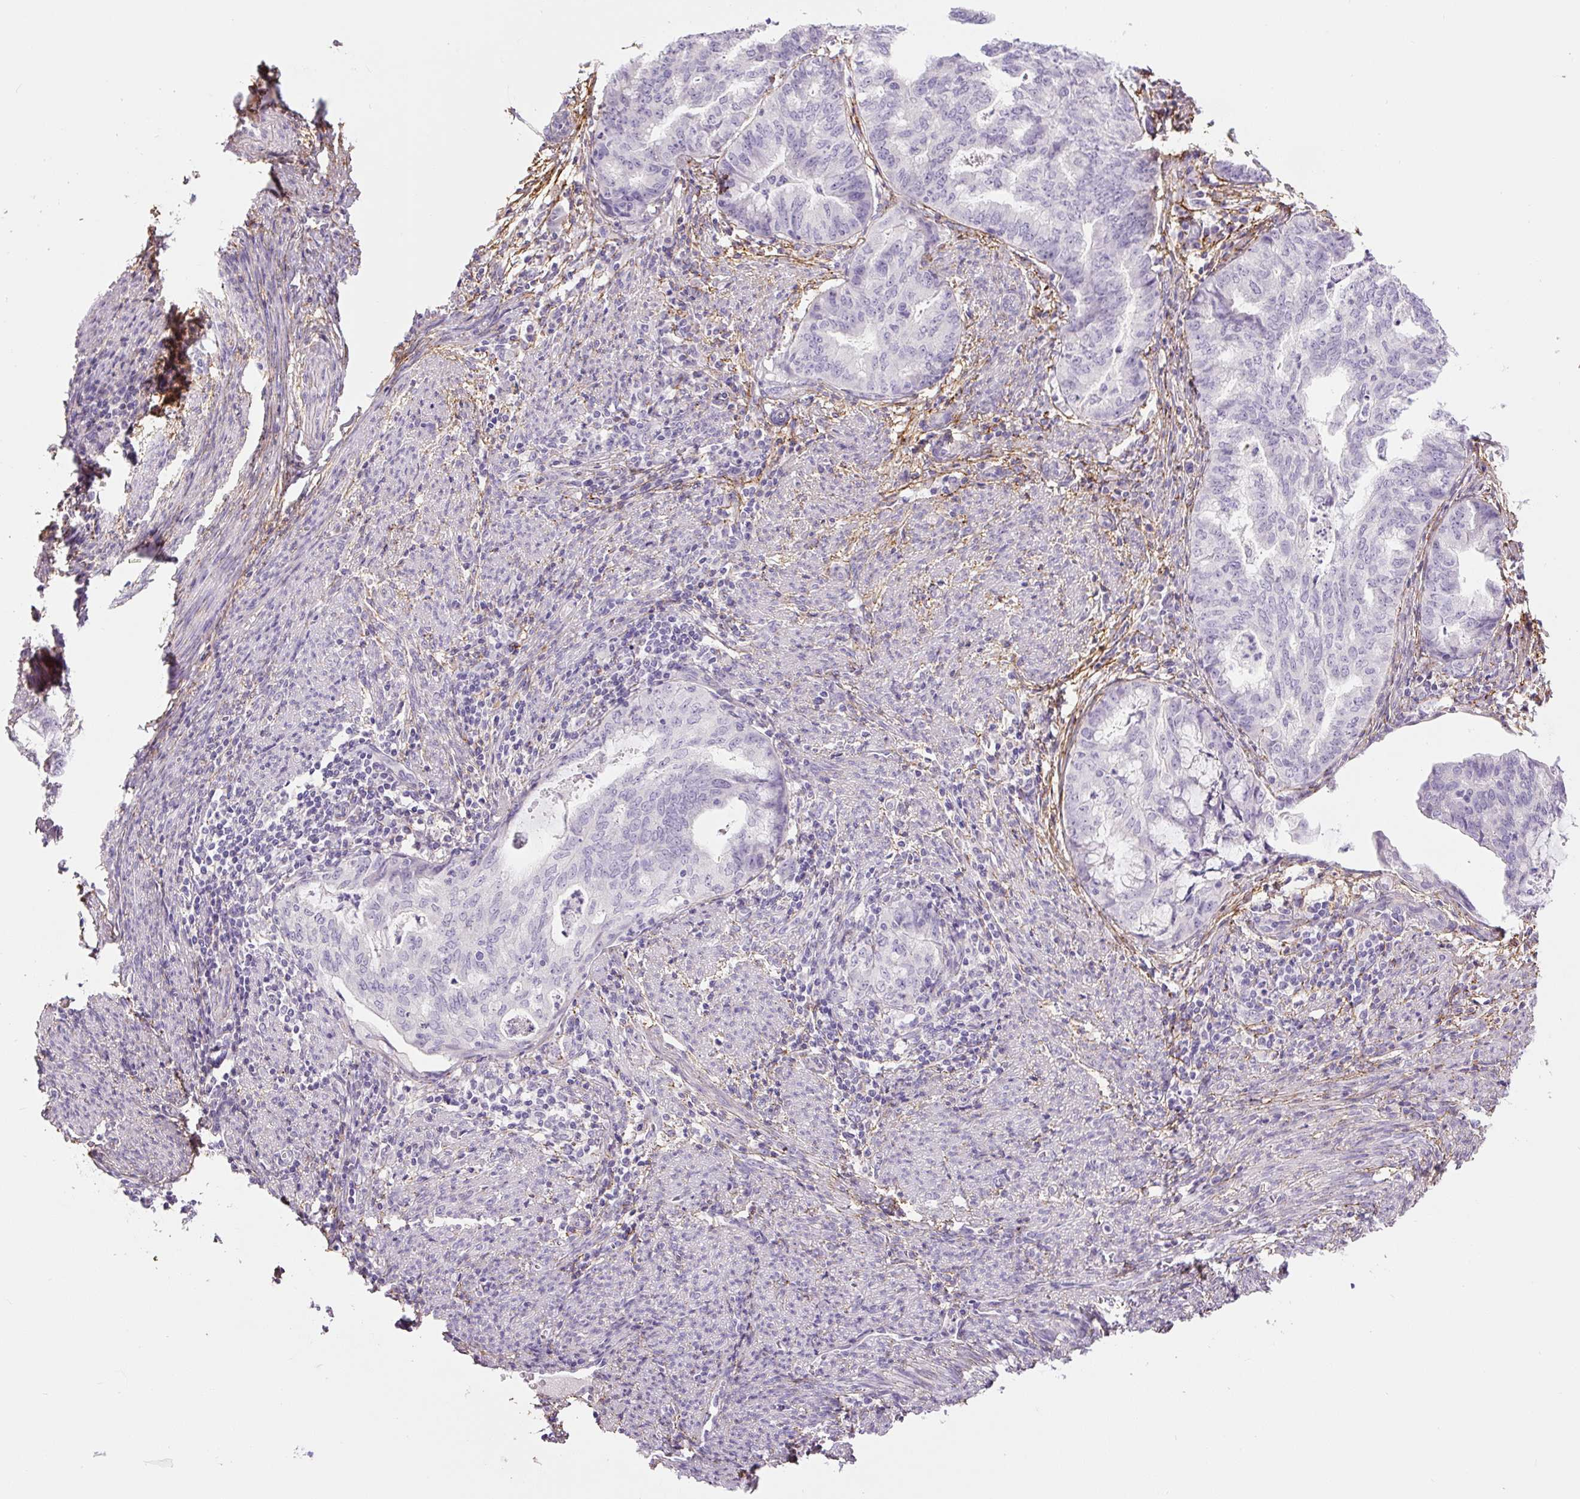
{"staining": {"intensity": "negative", "quantity": "none", "location": "none"}, "tissue": "endometrial cancer", "cell_type": "Tumor cells", "image_type": "cancer", "snomed": [{"axis": "morphology", "description": "Adenocarcinoma, NOS"}, {"axis": "topography", "description": "Endometrium"}], "caption": "The IHC image has no significant positivity in tumor cells of endometrial adenocarcinoma tissue.", "gene": "FBN1", "patient": {"sex": "female", "age": 79}}